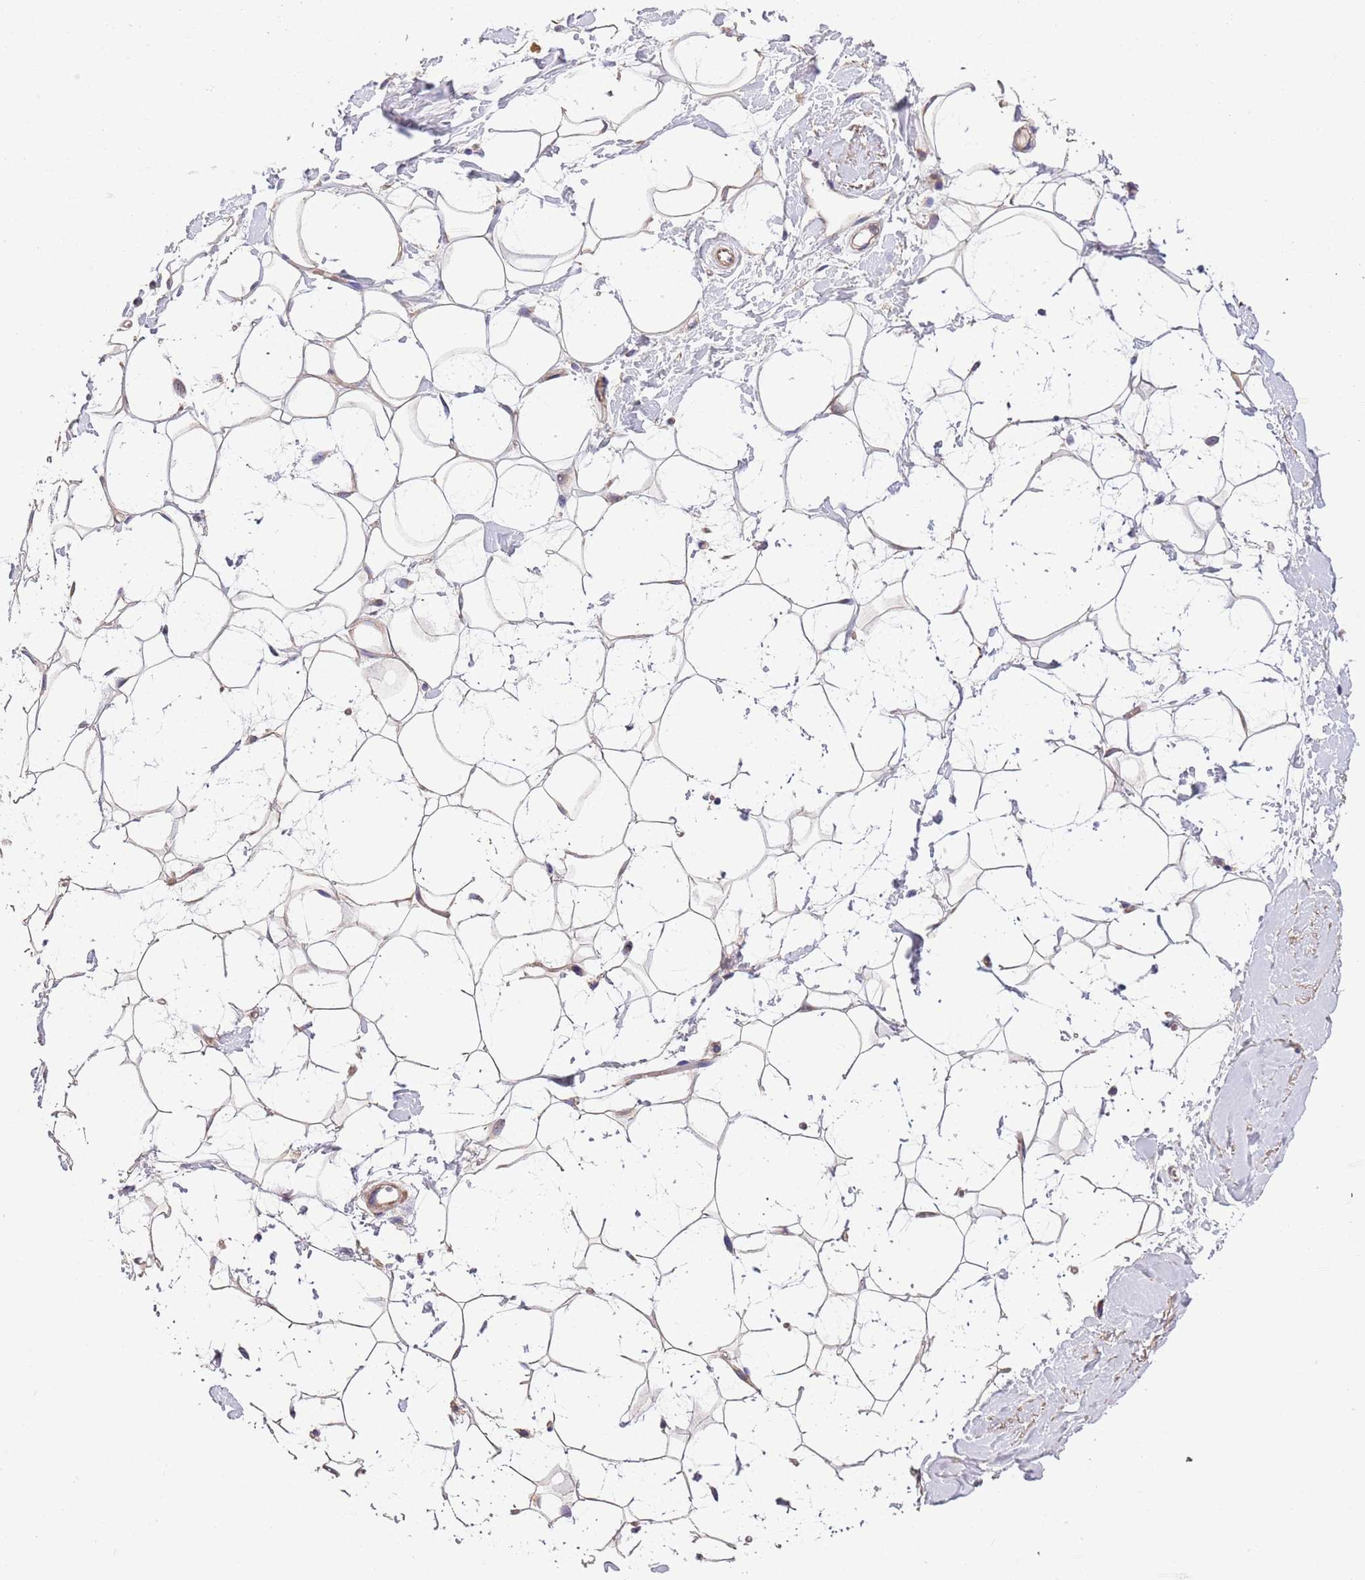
{"staining": {"intensity": "weak", "quantity": "25%-75%", "location": "cytoplasmic/membranous"}, "tissue": "adipose tissue", "cell_type": "Adipocytes", "image_type": "normal", "snomed": [{"axis": "morphology", "description": "Normal tissue, NOS"}, {"axis": "topography", "description": "Breast"}], "caption": "Protein analysis of benign adipose tissue shows weak cytoplasmic/membranous positivity in approximately 25%-75% of adipocytes. Using DAB (3,3'-diaminobenzidine) (brown) and hematoxylin (blue) stains, captured at high magnification using brightfield microscopy.", "gene": "PIGA", "patient": {"sex": "female", "age": 26}}